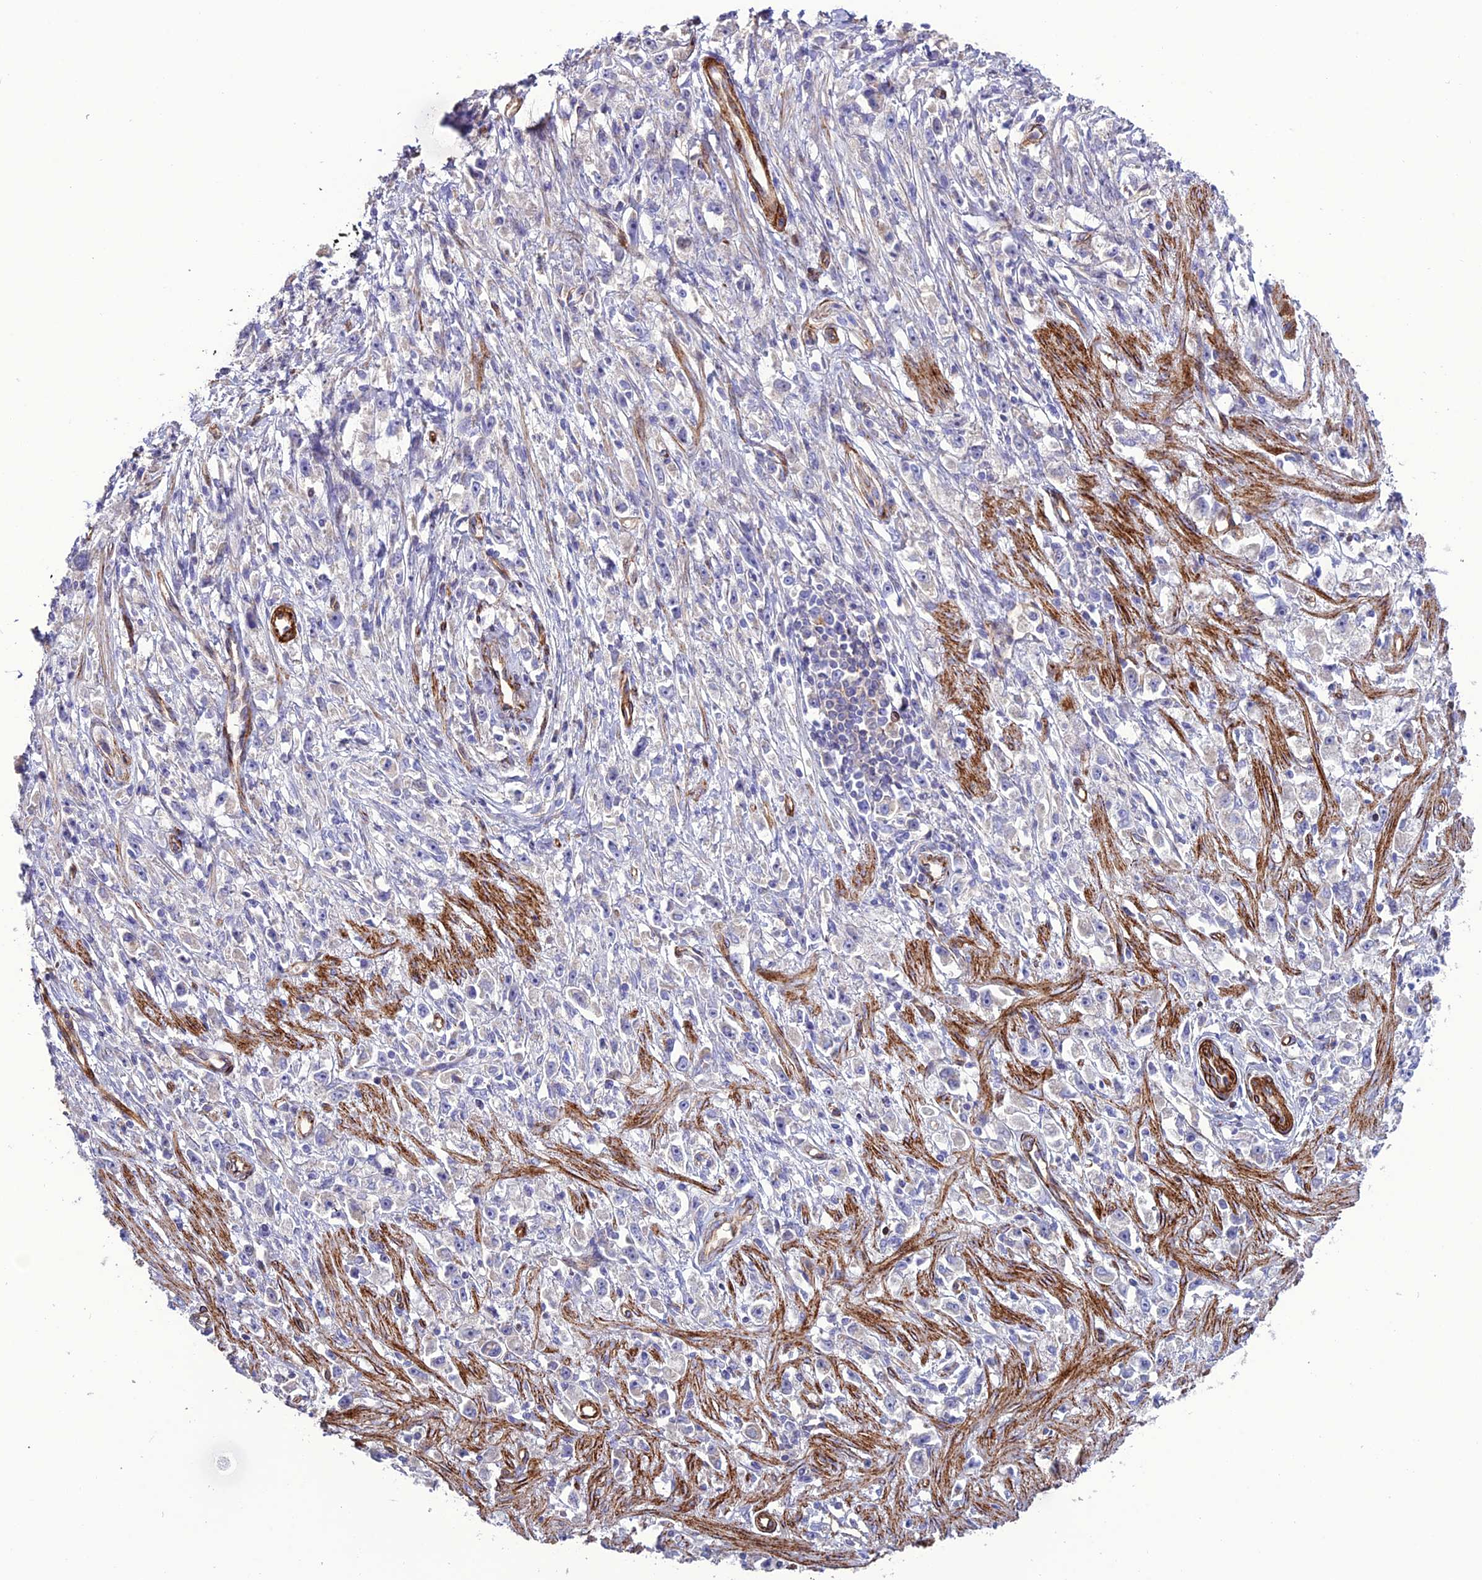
{"staining": {"intensity": "negative", "quantity": "none", "location": "none"}, "tissue": "stomach cancer", "cell_type": "Tumor cells", "image_type": "cancer", "snomed": [{"axis": "morphology", "description": "Adenocarcinoma, NOS"}, {"axis": "topography", "description": "Stomach"}], "caption": "Immunohistochemical staining of stomach cancer (adenocarcinoma) displays no significant positivity in tumor cells.", "gene": "REX1BD", "patient": {"sex": "female", "age": 59}}